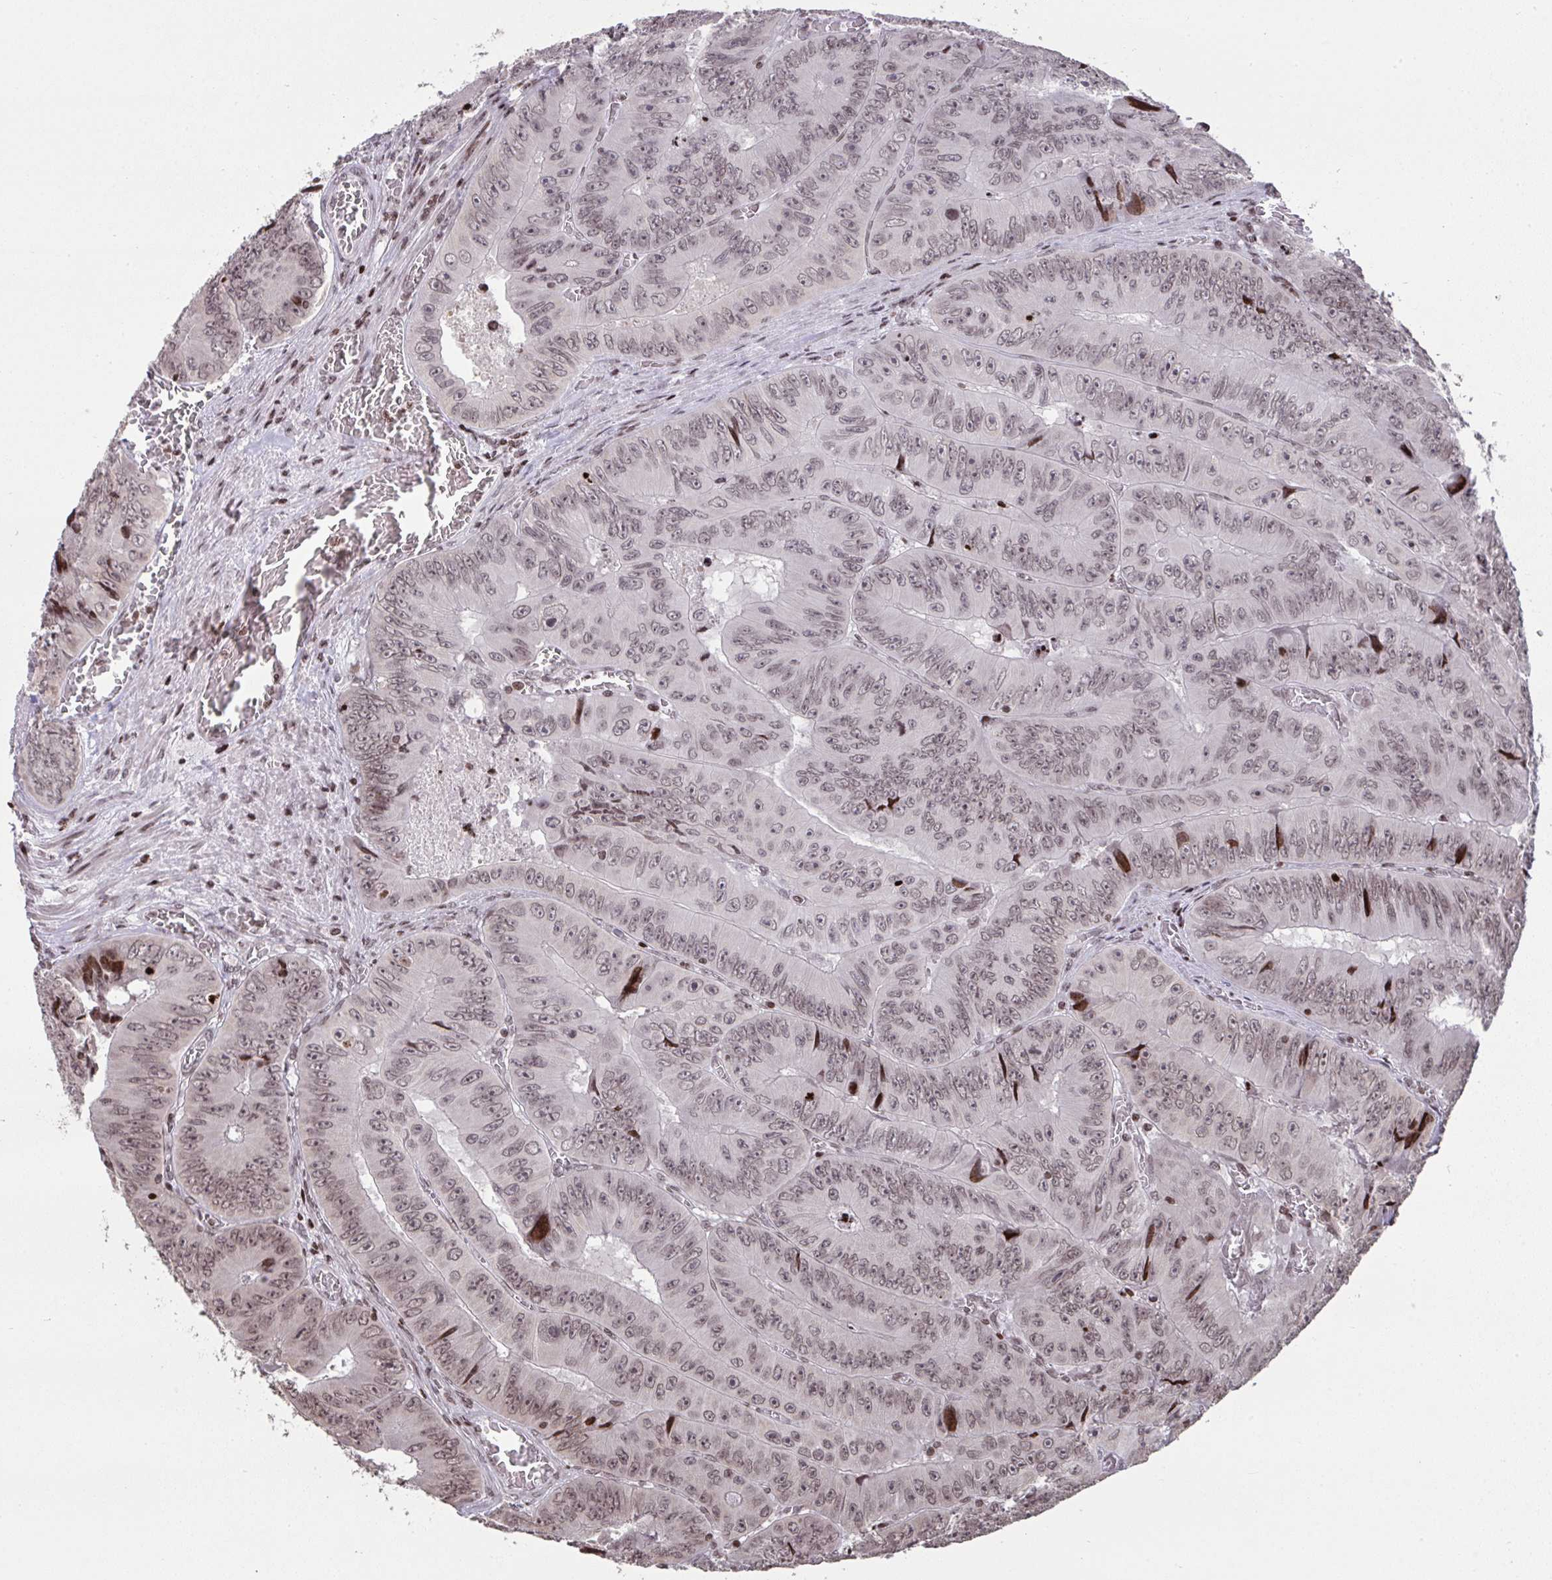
{"staining": {"intensity": "weak", "quantity": "25%-75%", "location": "nuclear"}, "tissue": "colorectal cancer", "cell_type": "Tumor cells", "image_type": "cancer", "snomed": [{"axis": "morphology", "description": "Adenocarcinoma, NOS"}, {"axis": "topography", "description": "Colon"}], "caption": "Colorectal cancer stained for a protein exhibits weak nuclear positivity in tumor cells.", "gene": "NIP7", "patient": {"sex": "female", "age": 84}}